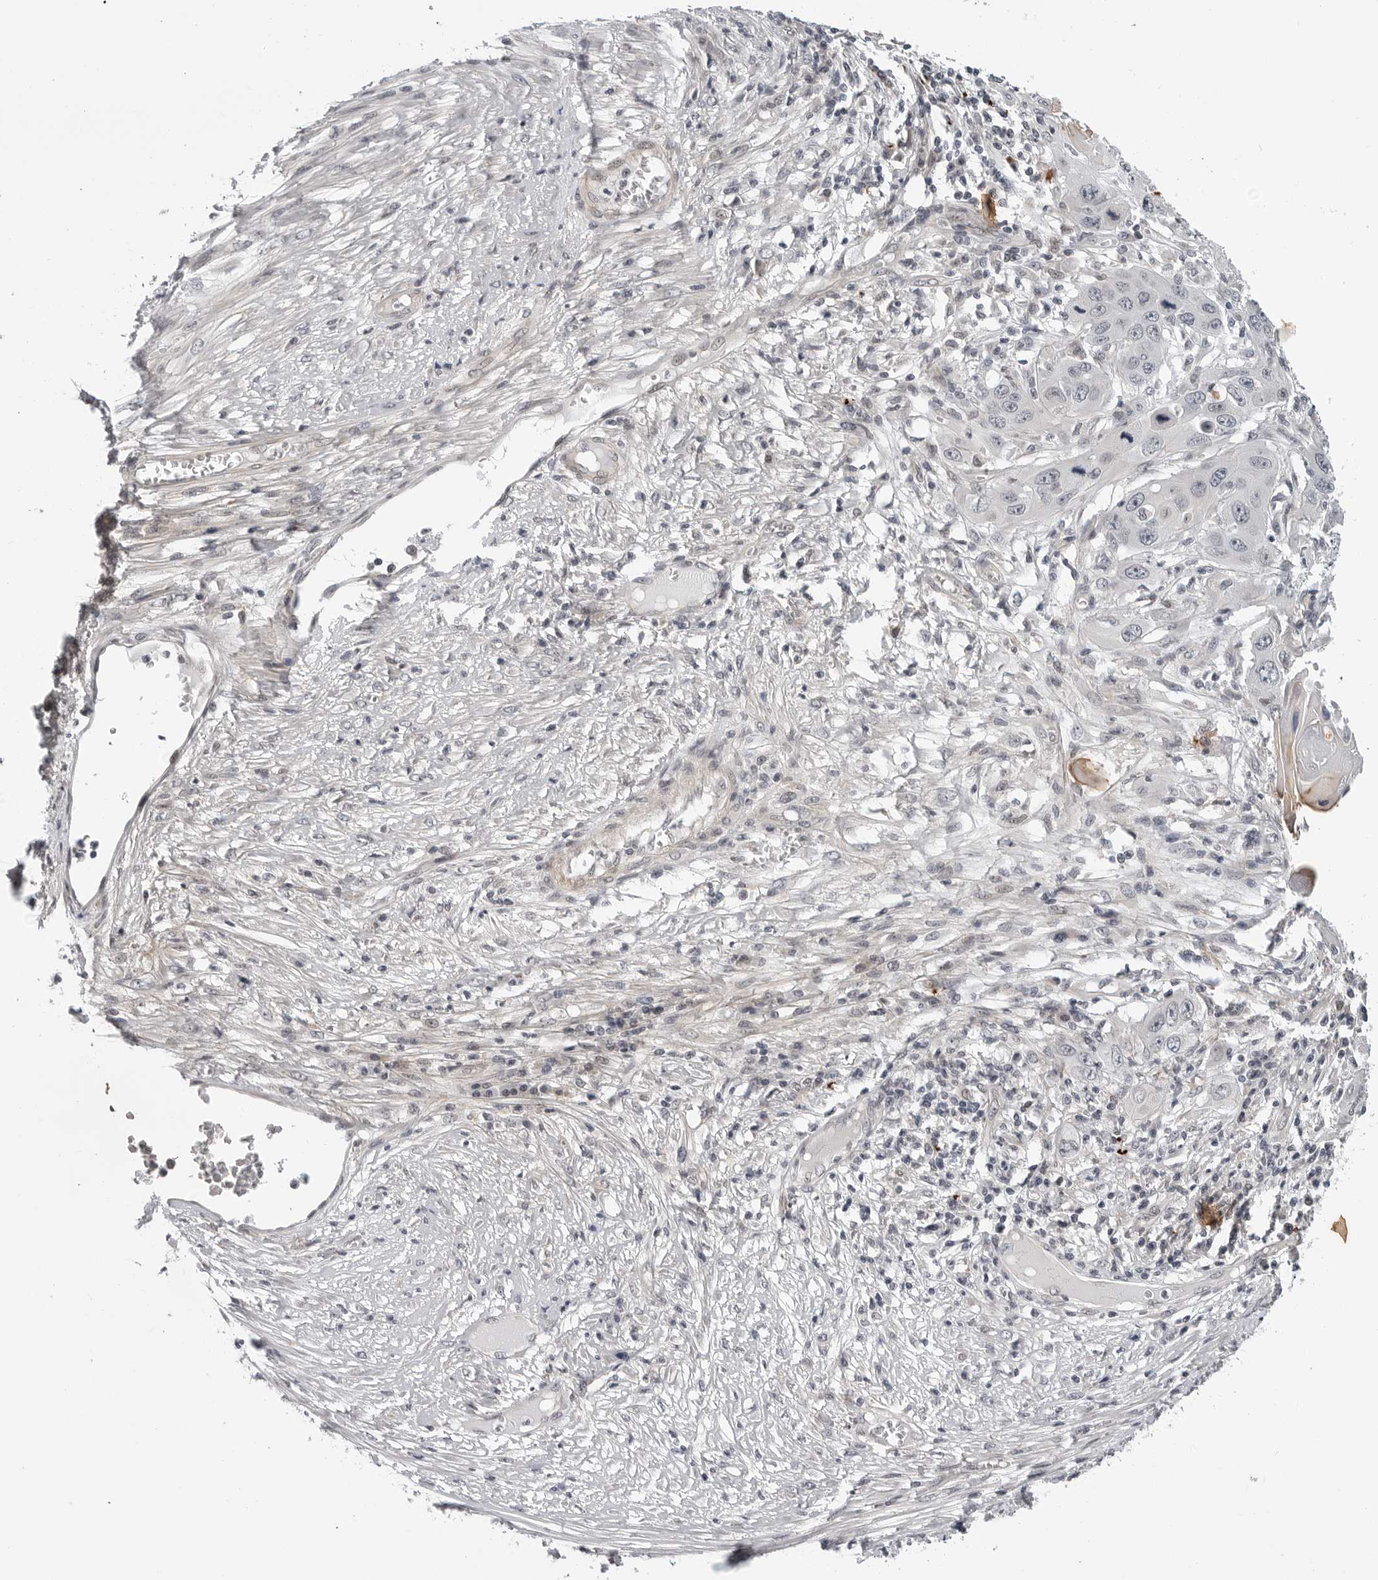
{"staining": {"intensity": "negative", "quantity": "none", "location": "none"}, "tissue": "skin cancer", "cell_type": "Tumor cells", "image_type": "cancer", "snomed": [{"axis": "morphology", "description": "Squamous cell carcinoma, NOS"}, {"axis": "topography", "description": "Skin"}], "caption": "Human skin cancer stained for a protein using IHC exhibits no staining in tumor cells.", "gene": "KIAA1614", "patient": {"sex": "male", "age": 55}}